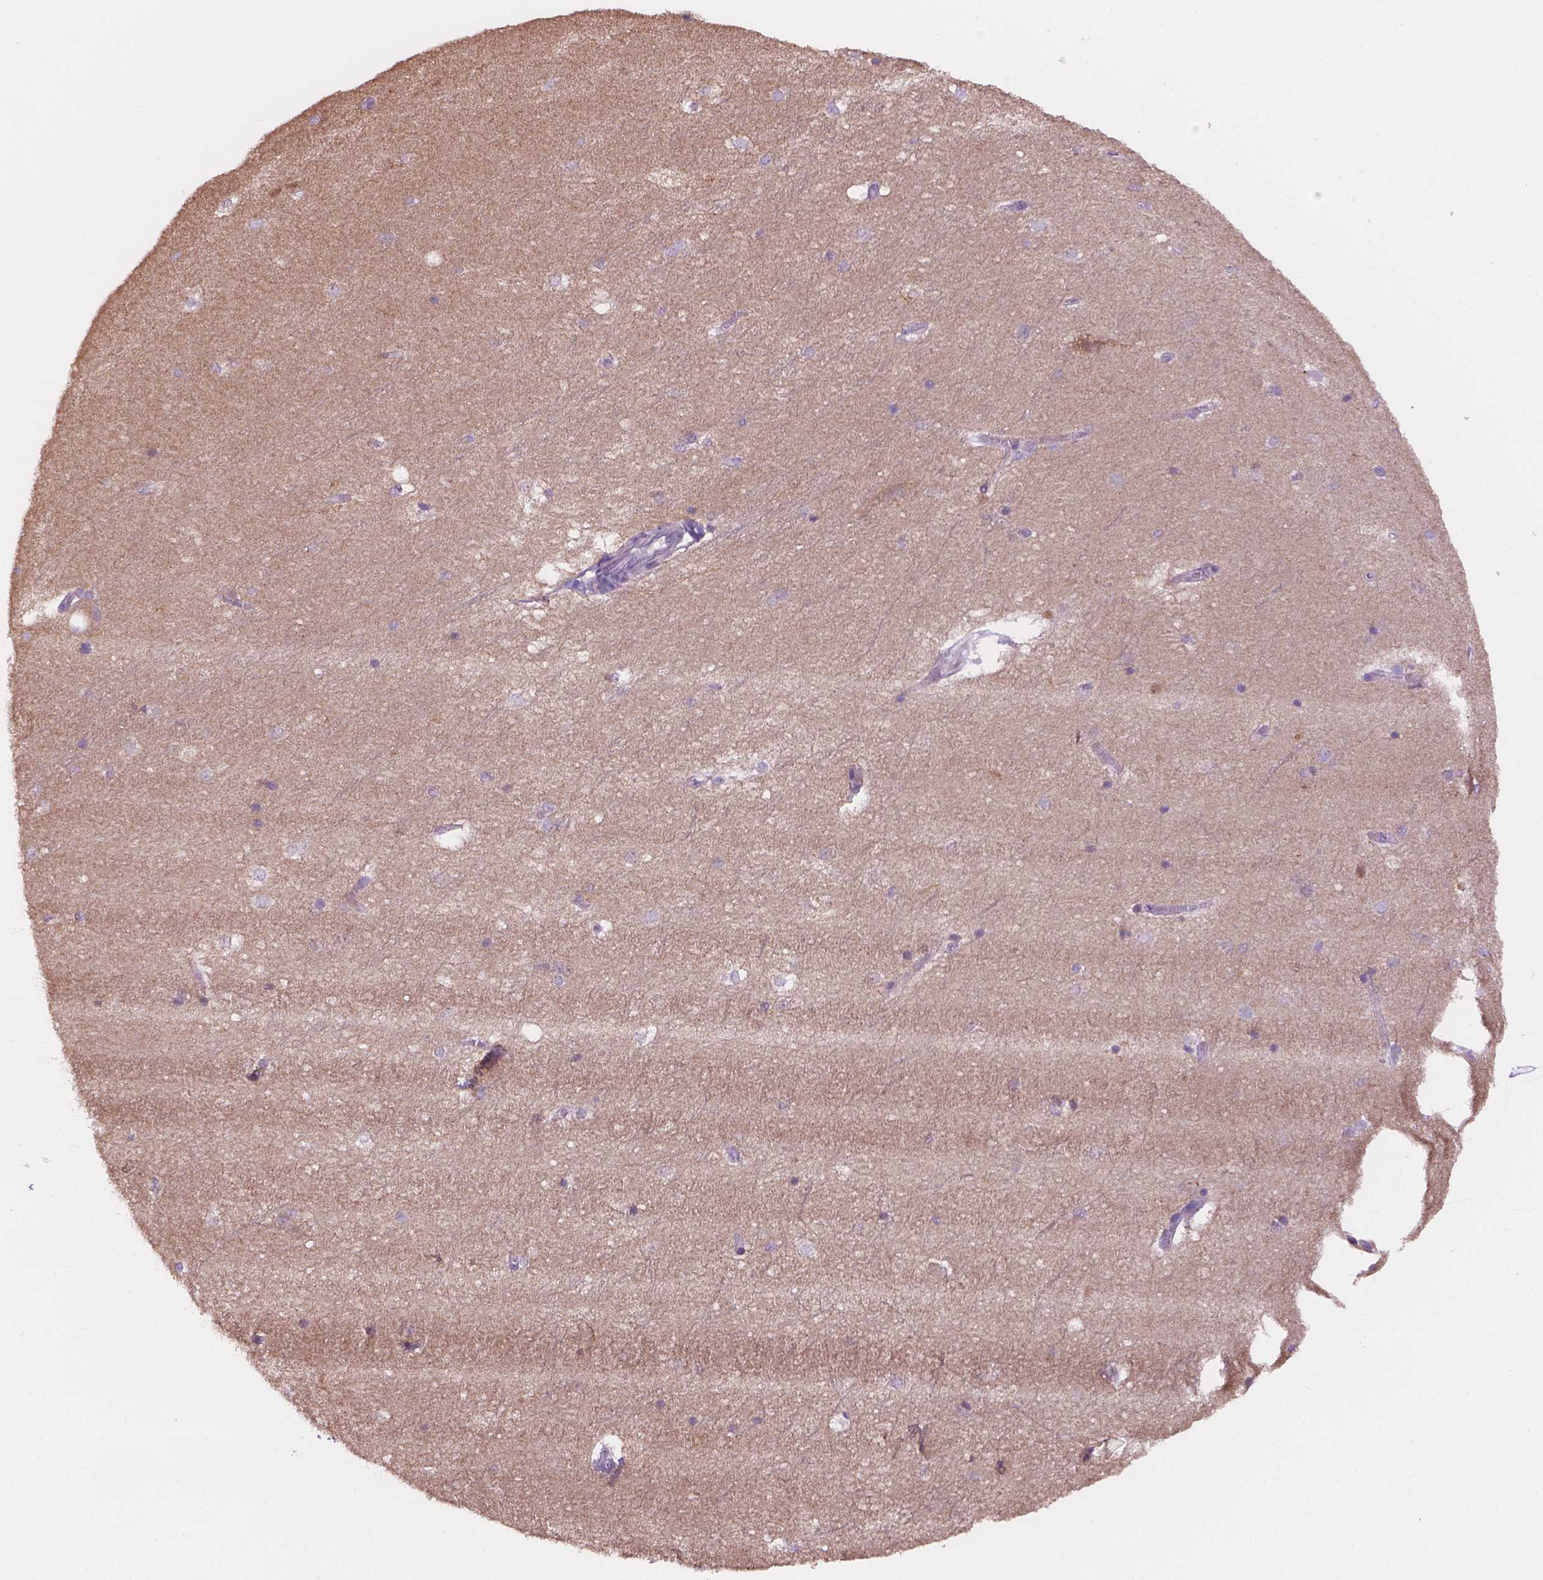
{"staining": {"intensity": "negative", "quantity": "none", "location": "none"}, "tissue": "hippocampus", "cell_type": "Glial cells", "image_type": "normal", "snomed": [{"axis": "morphology", "description": "Normal tissue, NOS"}, {"axis": "topography", "description": "Cerebral cortex"}, {"axis": "topography", "description": "Hippocampus"}], "caption": "Normal hippocampus was stained to show a protein in brown. There is no significant expression in glial cells.", "gene": "CDH7", "patient": {"sex": "female", "age": 19}}